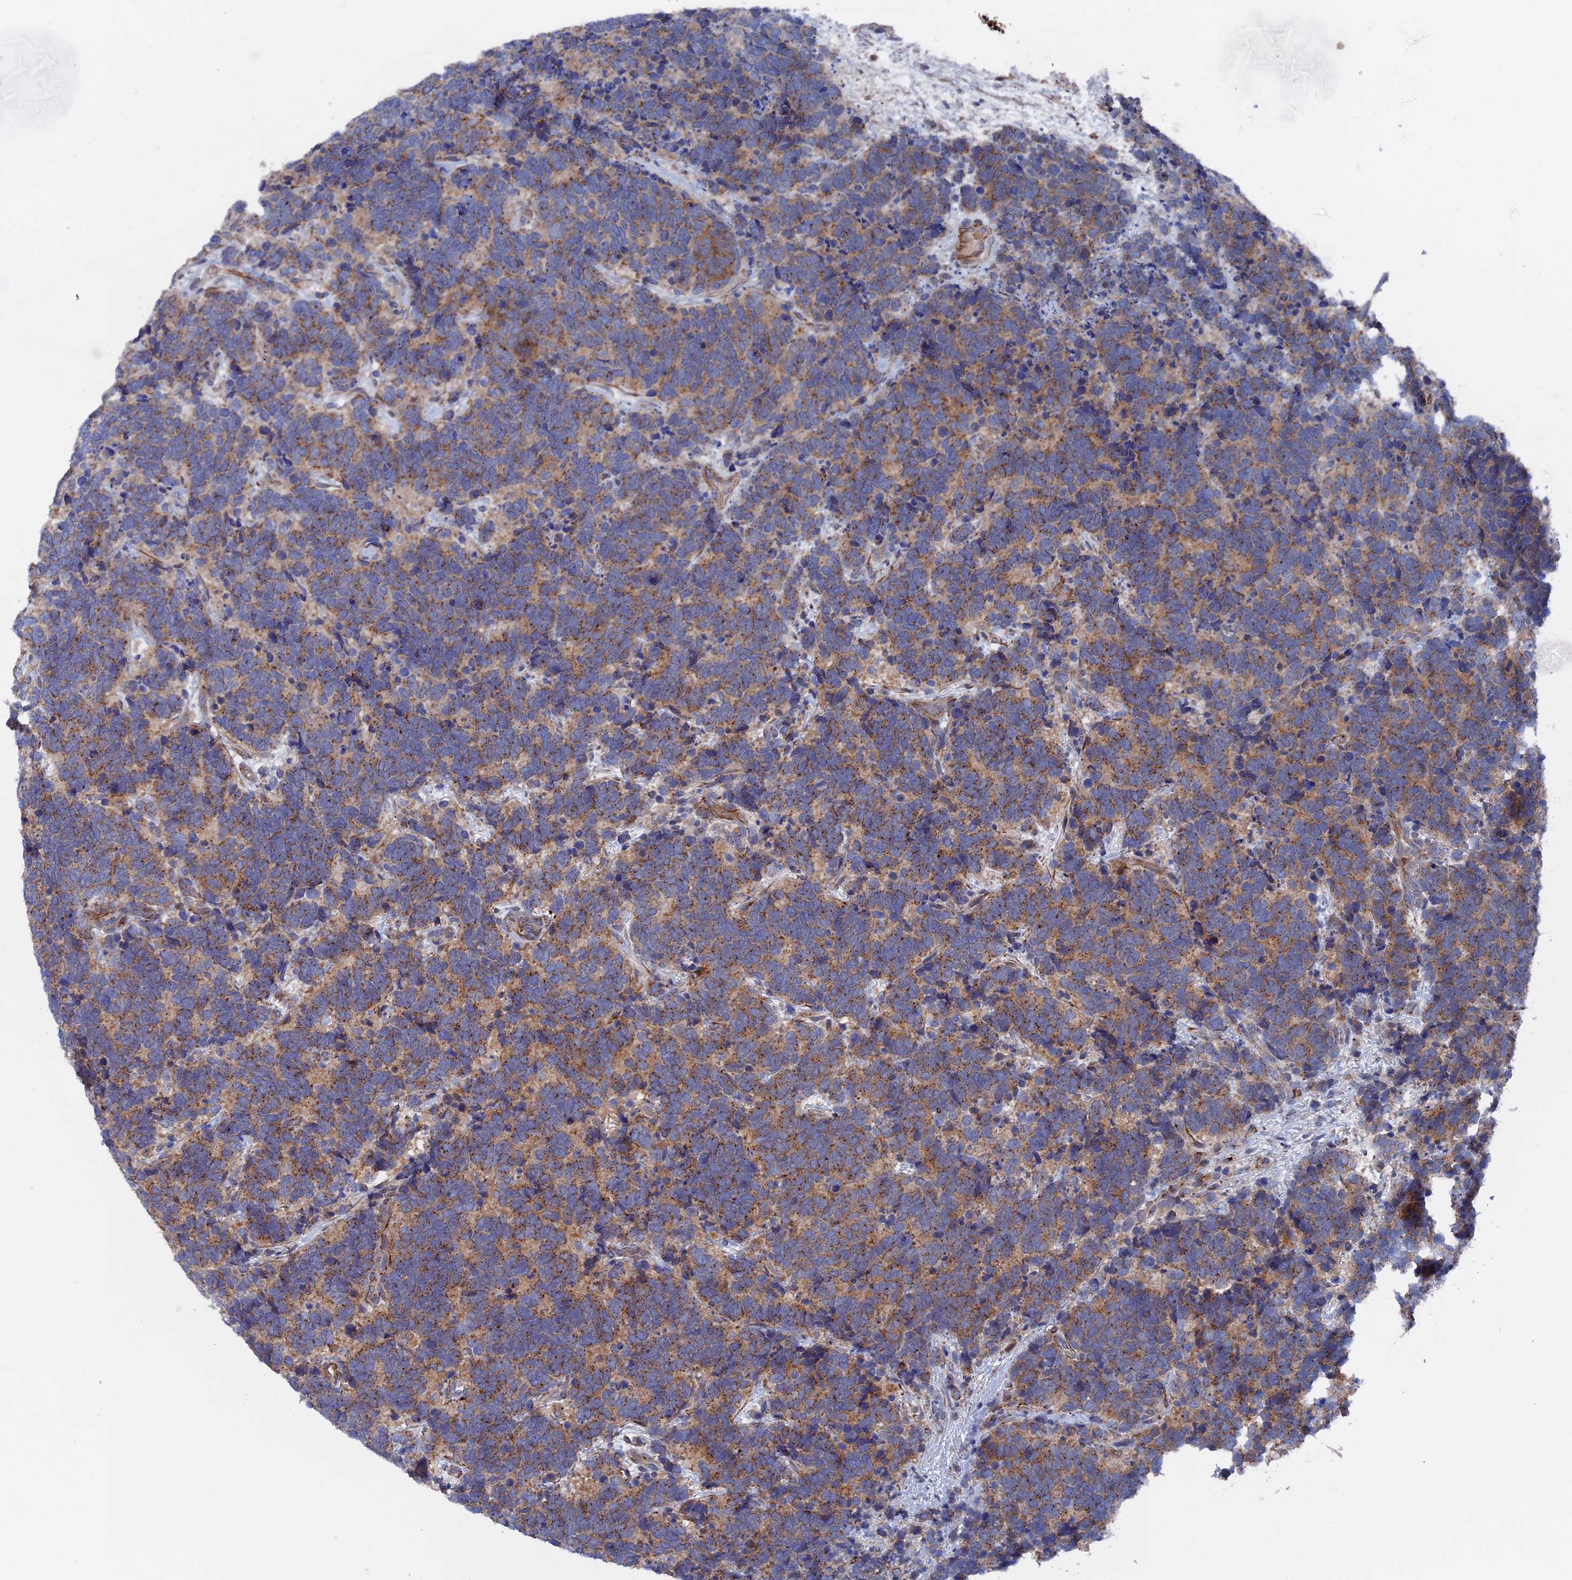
{"staining": {"intensity": "moderate", "quantity": ">75%", "location": "cytoplasmic/membranous"}, "tissue": "carcinoid", "cell_type": "Tumor cells", "image_type": "cancer", "snomed": [{"axis": "morphology", "description": "Carcinoma, NOS"}, {"axis": "morphology", "description": "Carcinoid, malignant, NOS"}, {"axis": "topography", "description": "Urinary bladder"}], "caption": "This image displays carcinoid (malignant) stained with immunohistochemistry to label a protein in brown. The cytoplasmic/membranous of tumor cells show moderate positivity for the protein. Nuclei are counter-stained blue.", "gene": "SMG9", "patient": {"sex": "male", "age": 57}}